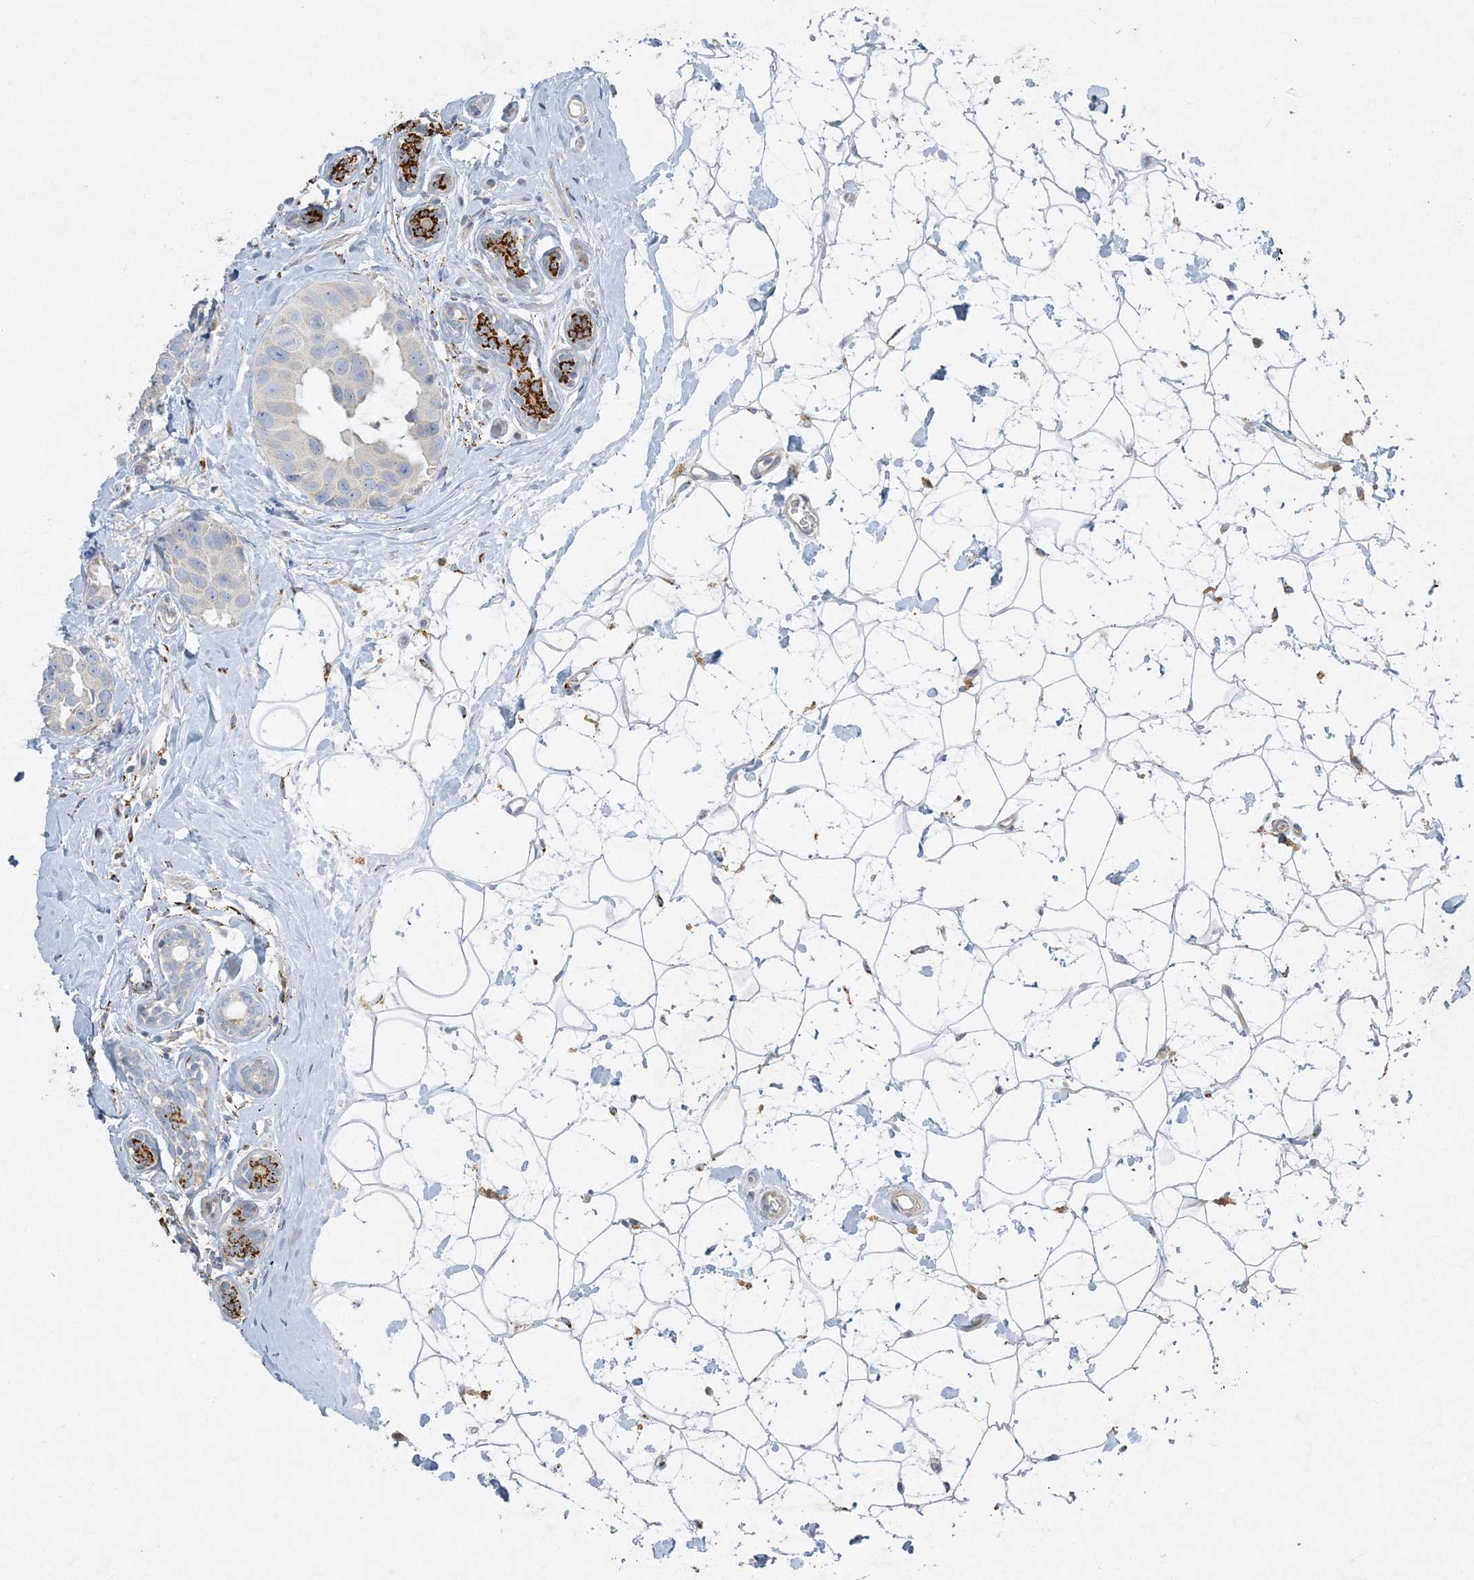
{"staining": {"intensity": "negative", "quantity": "none", "location": "none"}, "tissue": "breast cancer", "cell_type": "Tumor cells", "image_type": "cancer", "snomed": [{"axis": "morphology", "description": "Normal tissue, NOS"}, {"axis": "morphology", "description": "Duct carcinoma"}, {"axis": "topography", "description": "Breast"}], "caption": "This image is of invasive ductal carcinoma (breast) stained with immunohistochemistry (IHC) to label a protein in brown with the nuclei are counter-stained blue. There is no expression in tumor cells.", "gene": "LTN1", "patient": {"sex": "female", "age": 39}}